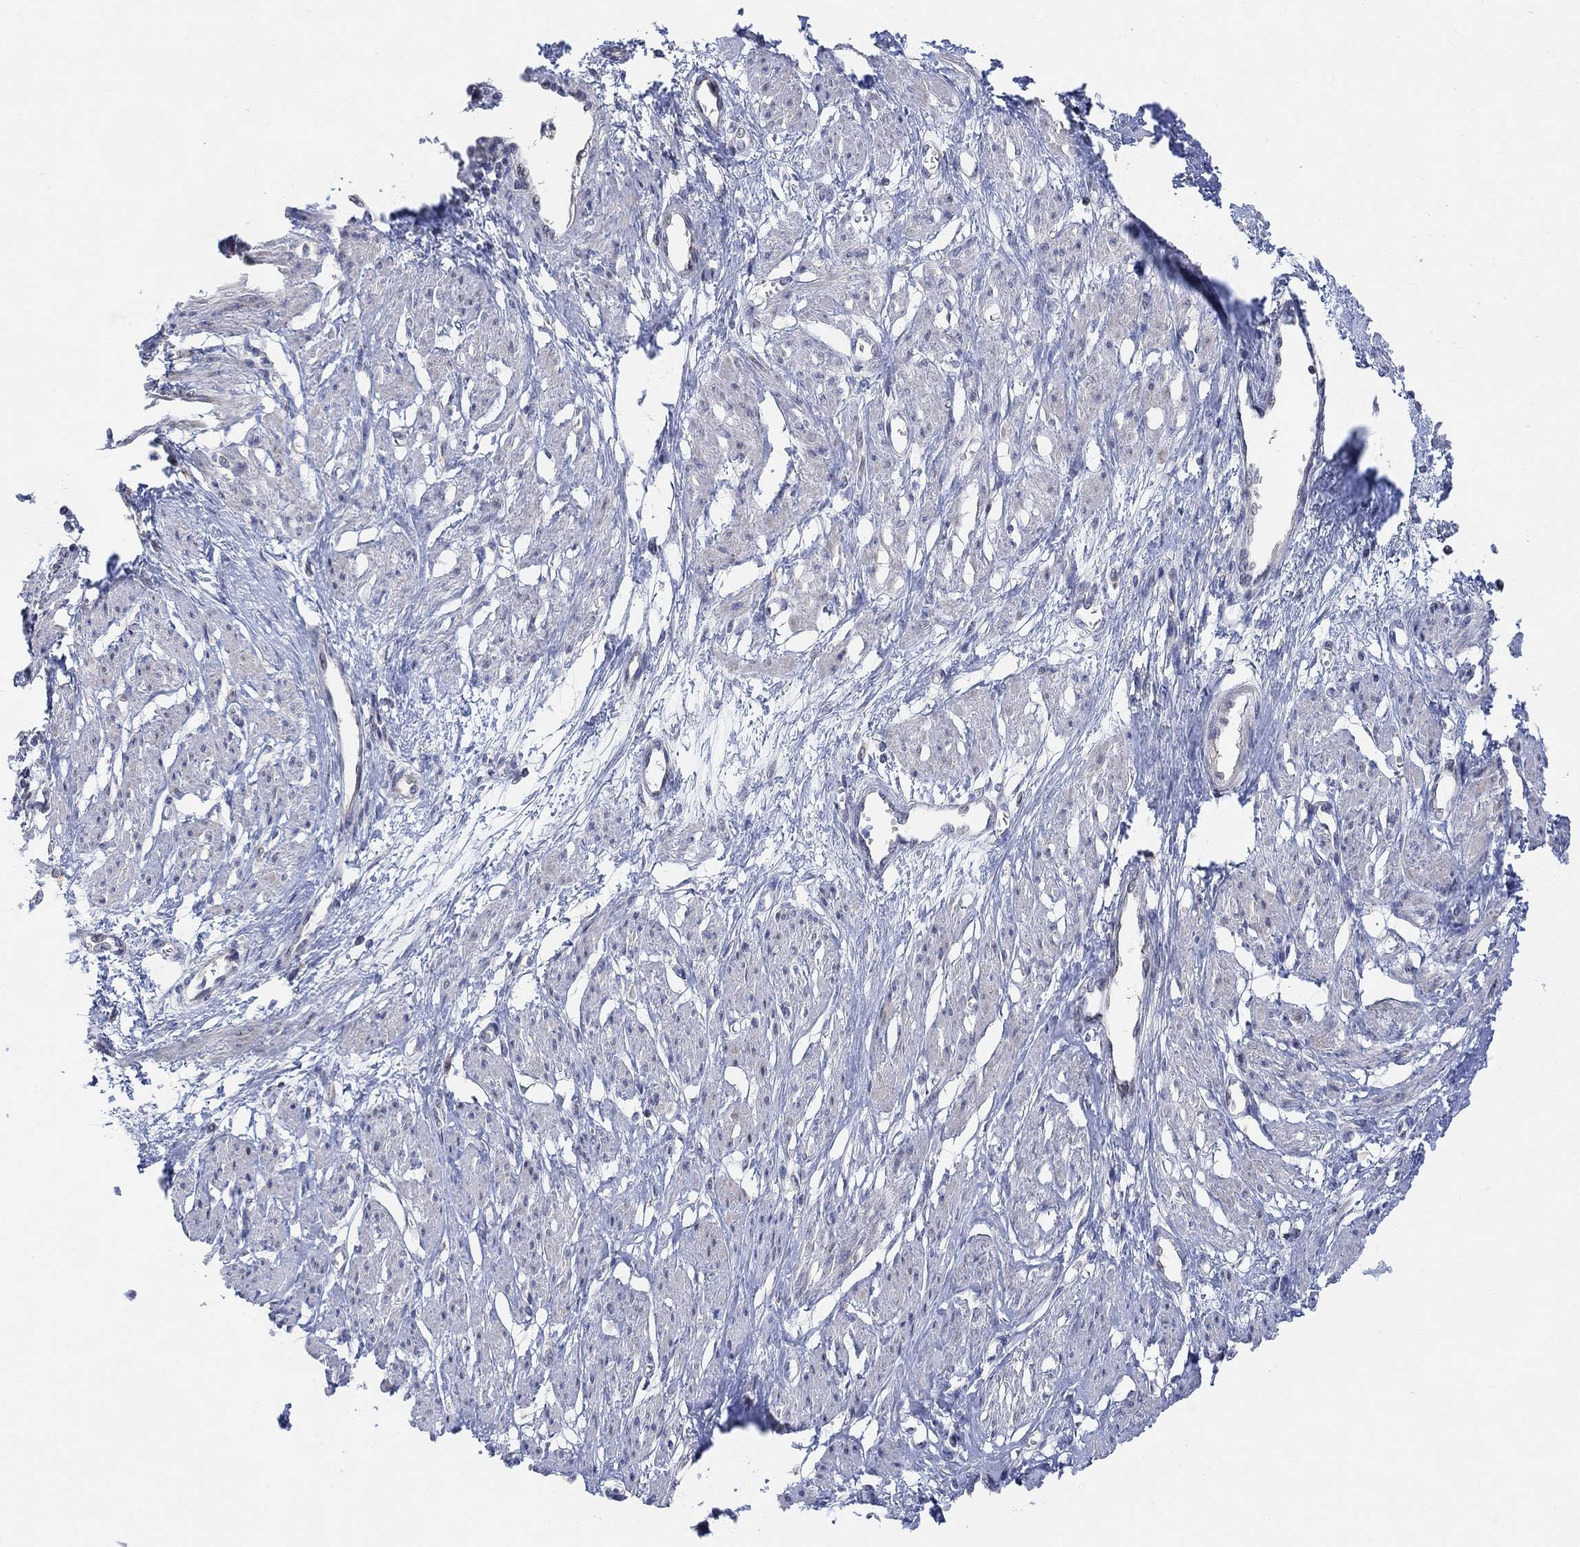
{"staining": {"intensity": "weak", "quantity": "<25%", "location": "cytoplasmic/membranous"}, "tissue": "smooth muscle", "cell_type": "Smooth muscle cells", "image_type": "normal", "snomed": [{"axis": "morphology", "description": "Normal tissue, NOS"}, {"axis": "topography", "description": "Smooth muscle"}, {"axis": "topography", "description": "Uterus"}], "caption": "Immunohistochemical staining of normal human smooth muscle shows no significant positivity in smooth muscle cells.", "gene": "CNTF", "patient": {"sex": "female", "age": 39}}